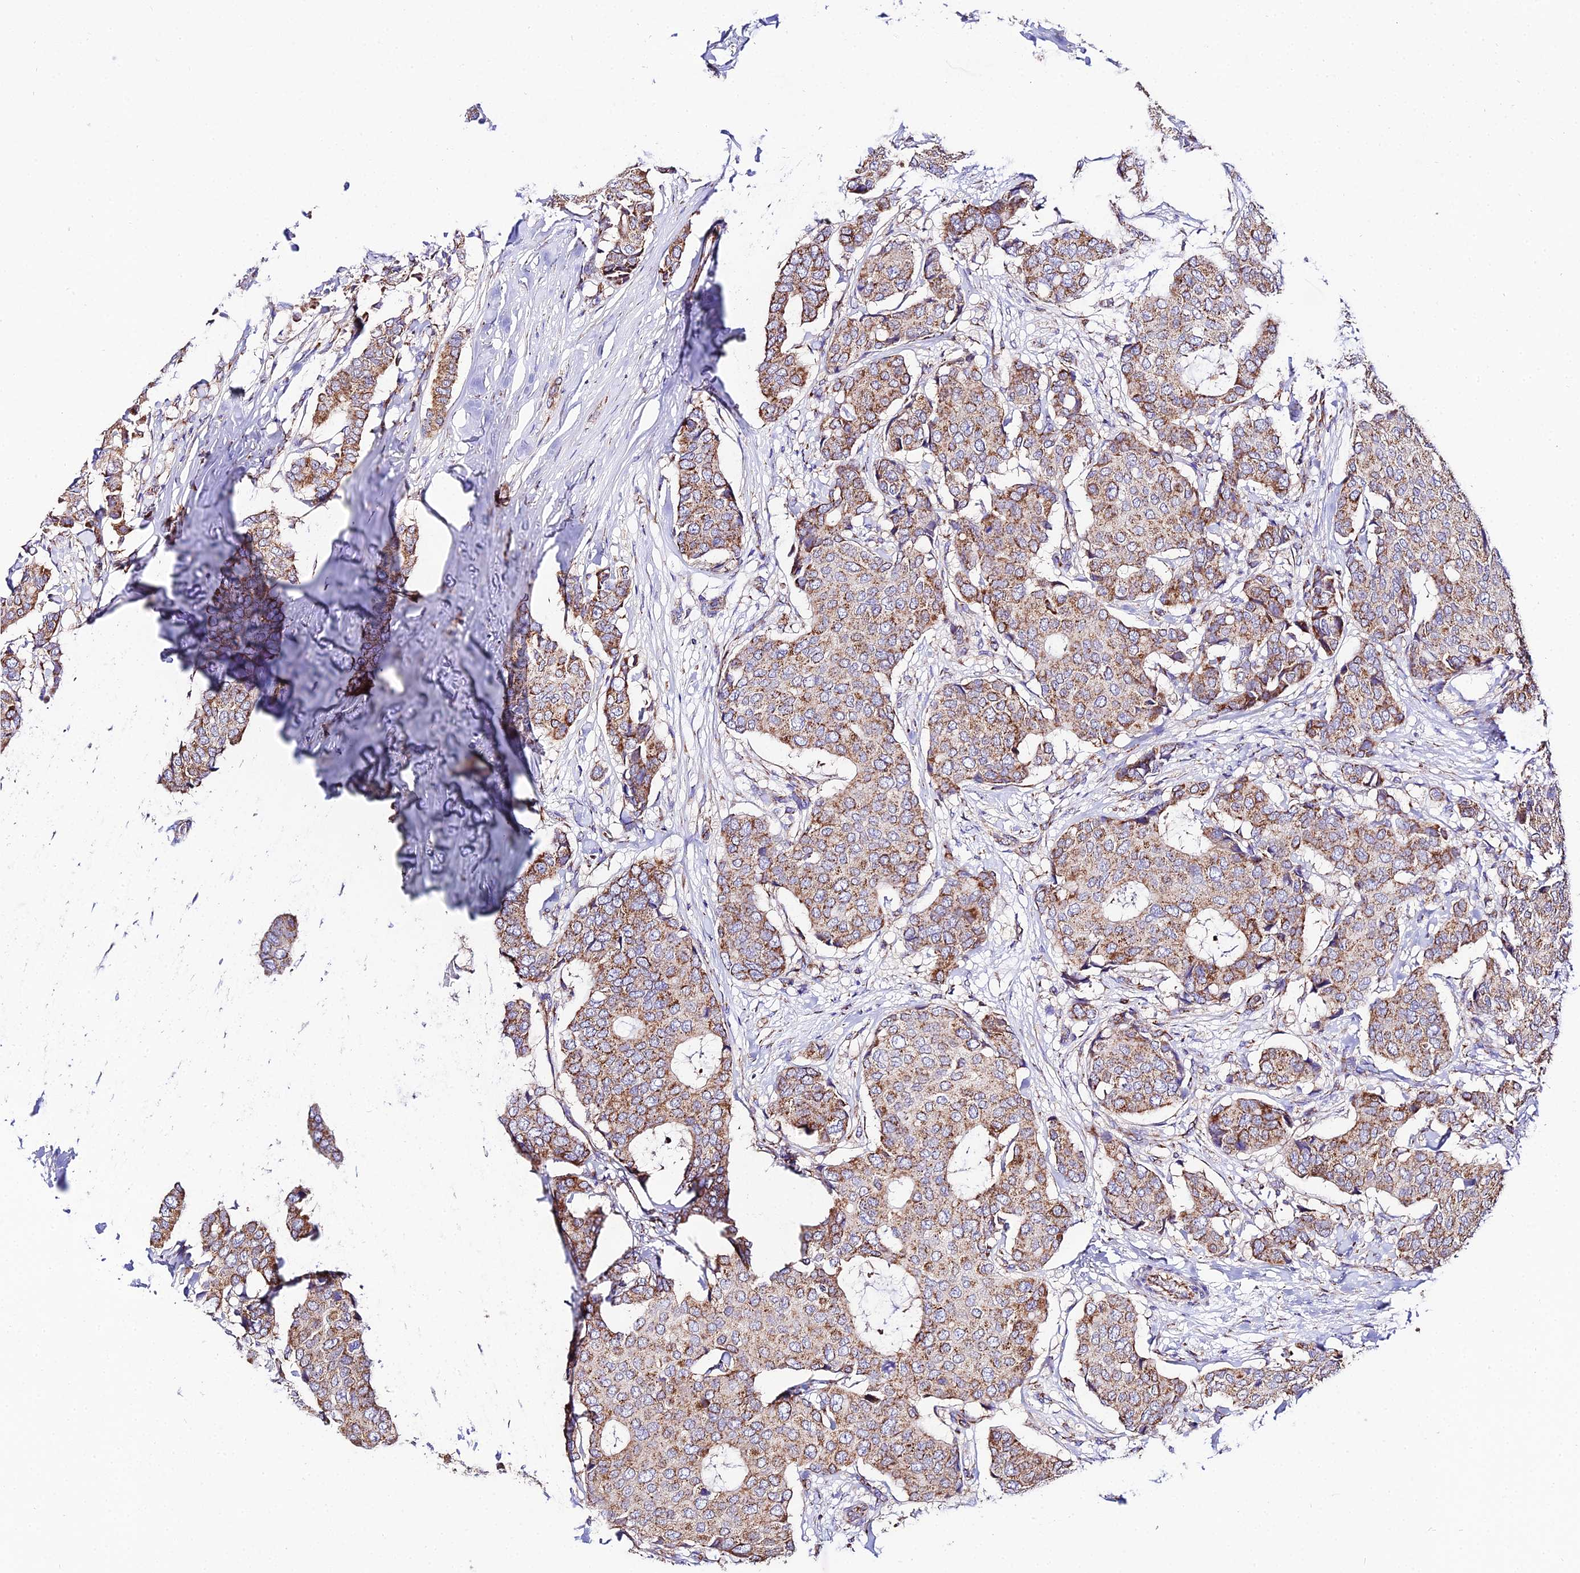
{"staining": {"intensity": "moderate", "quantity": ">75%", "location": "cytoplasmic/membranous"}, "tissue": "breast cancer", "cell_type": "Tumor cells", "image_type": "cancer", "snomed": [{"axis": "morphology", "description": "Duct carcinoma"}, {"axis": "topography", "description": "Breast"}], "caption": "This image exhibits immunohistochemistry (IHC) staining of infiltrating ductal carcinoma (breast), with medium moderate cytoplasmic/membranous positivity in about >75% of tumor cells.", "gene": "OCIAD1", "patient": {"sex": "female", "age": 75}}